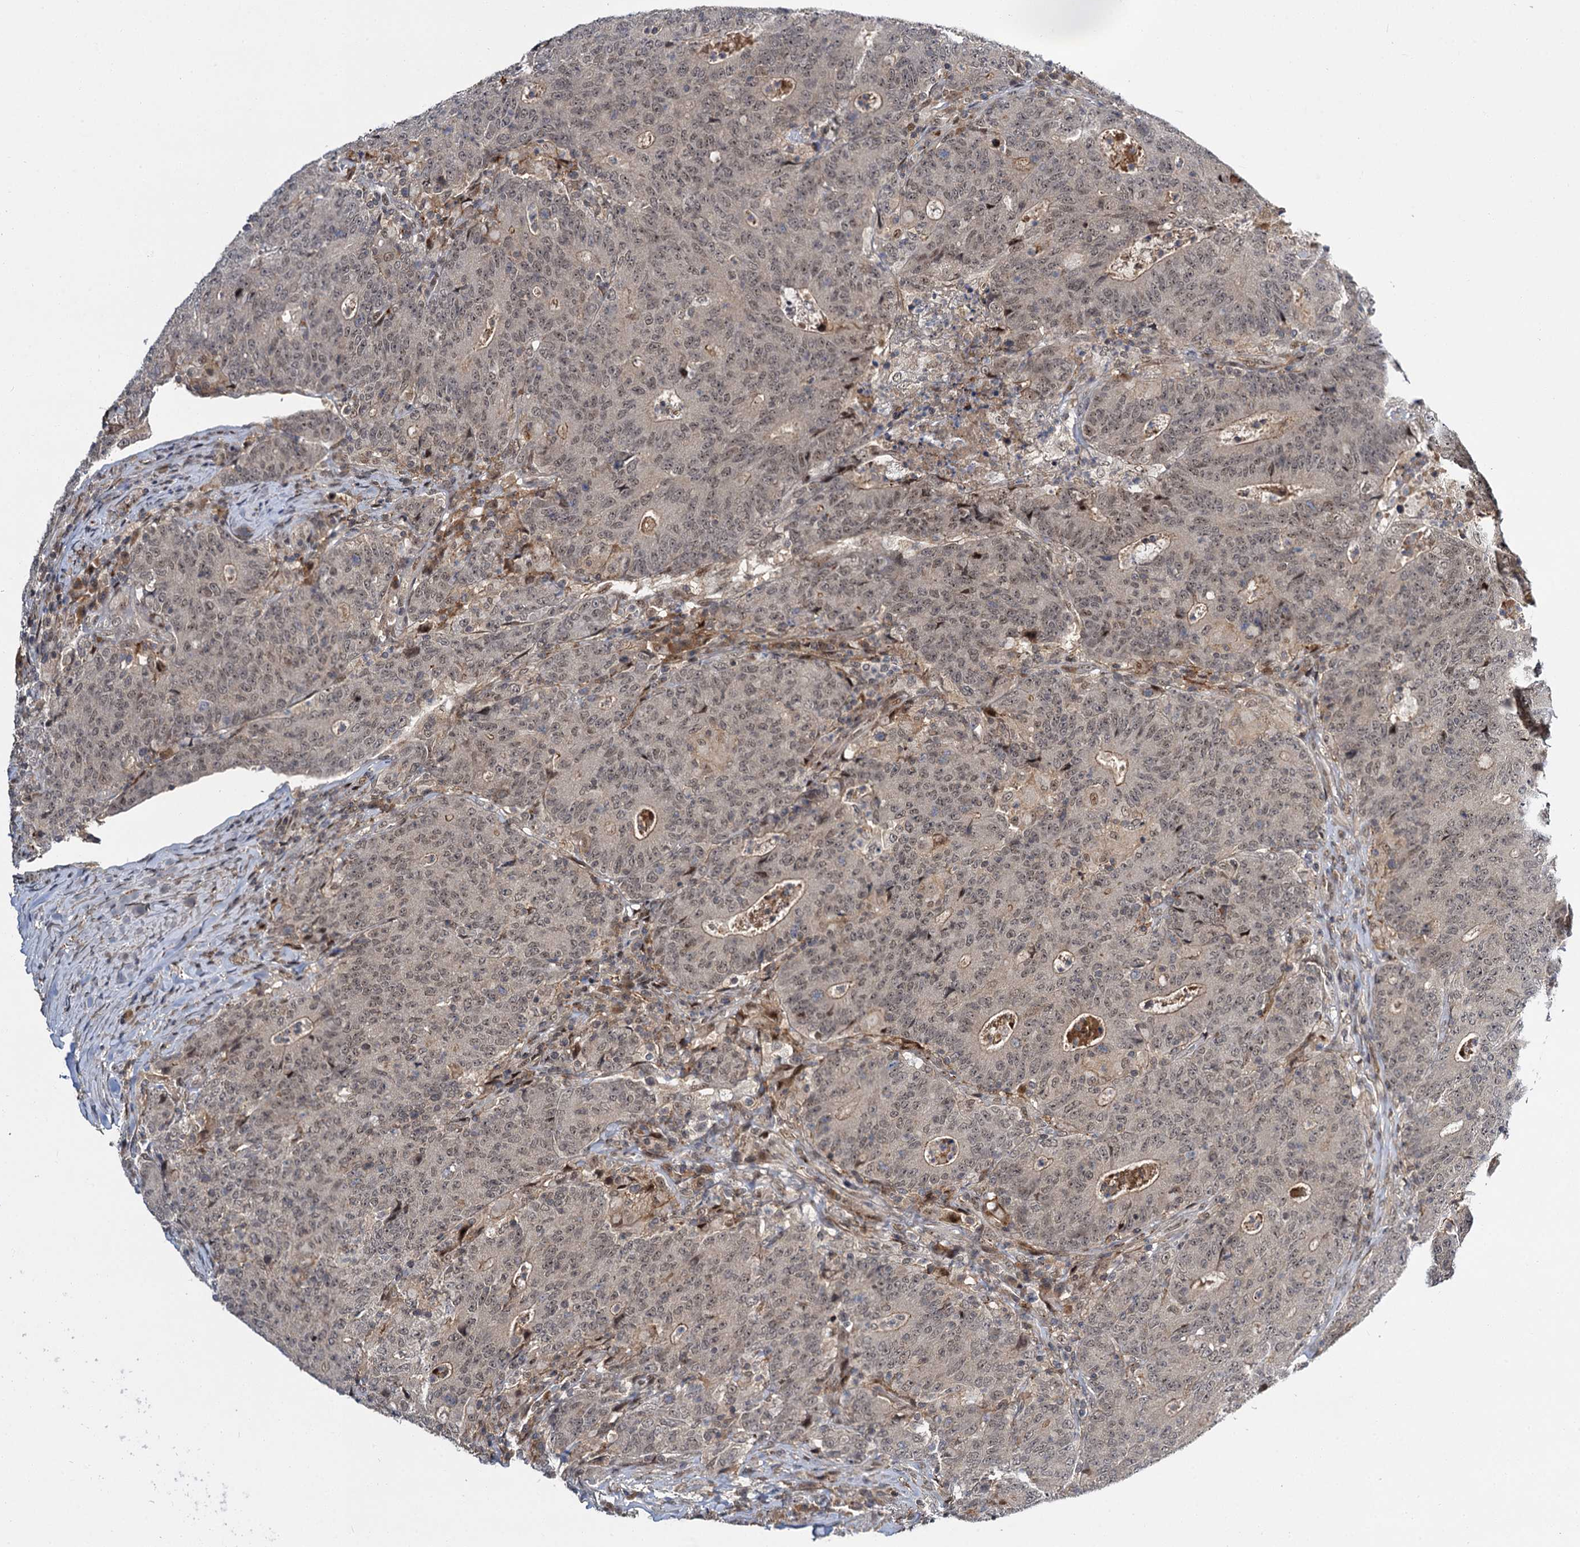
{"staining": {"intensity": "weak", "quantity": ">75%", "location": "cytoplasmic/membranous,nuclear"}, "tissue": "colorectal cancer", "cell_type": "Tumor cells", "image_type": "cancer", "snomed": [{"axis": "morphology", "description": "Adenocarcinoma, NOS"}, {"axis": "topography", "description": "Colon"}], "caption": "The histopathology image exhibits immunohistochemical staining of colorectal adenocarcinoma. There is weak cytoplasmic/membranous and nuclear positivity is appreciated in about >75% of tumor cells.", "gene": "MBD6", "patient": {"sex": "female", "age": 75}}